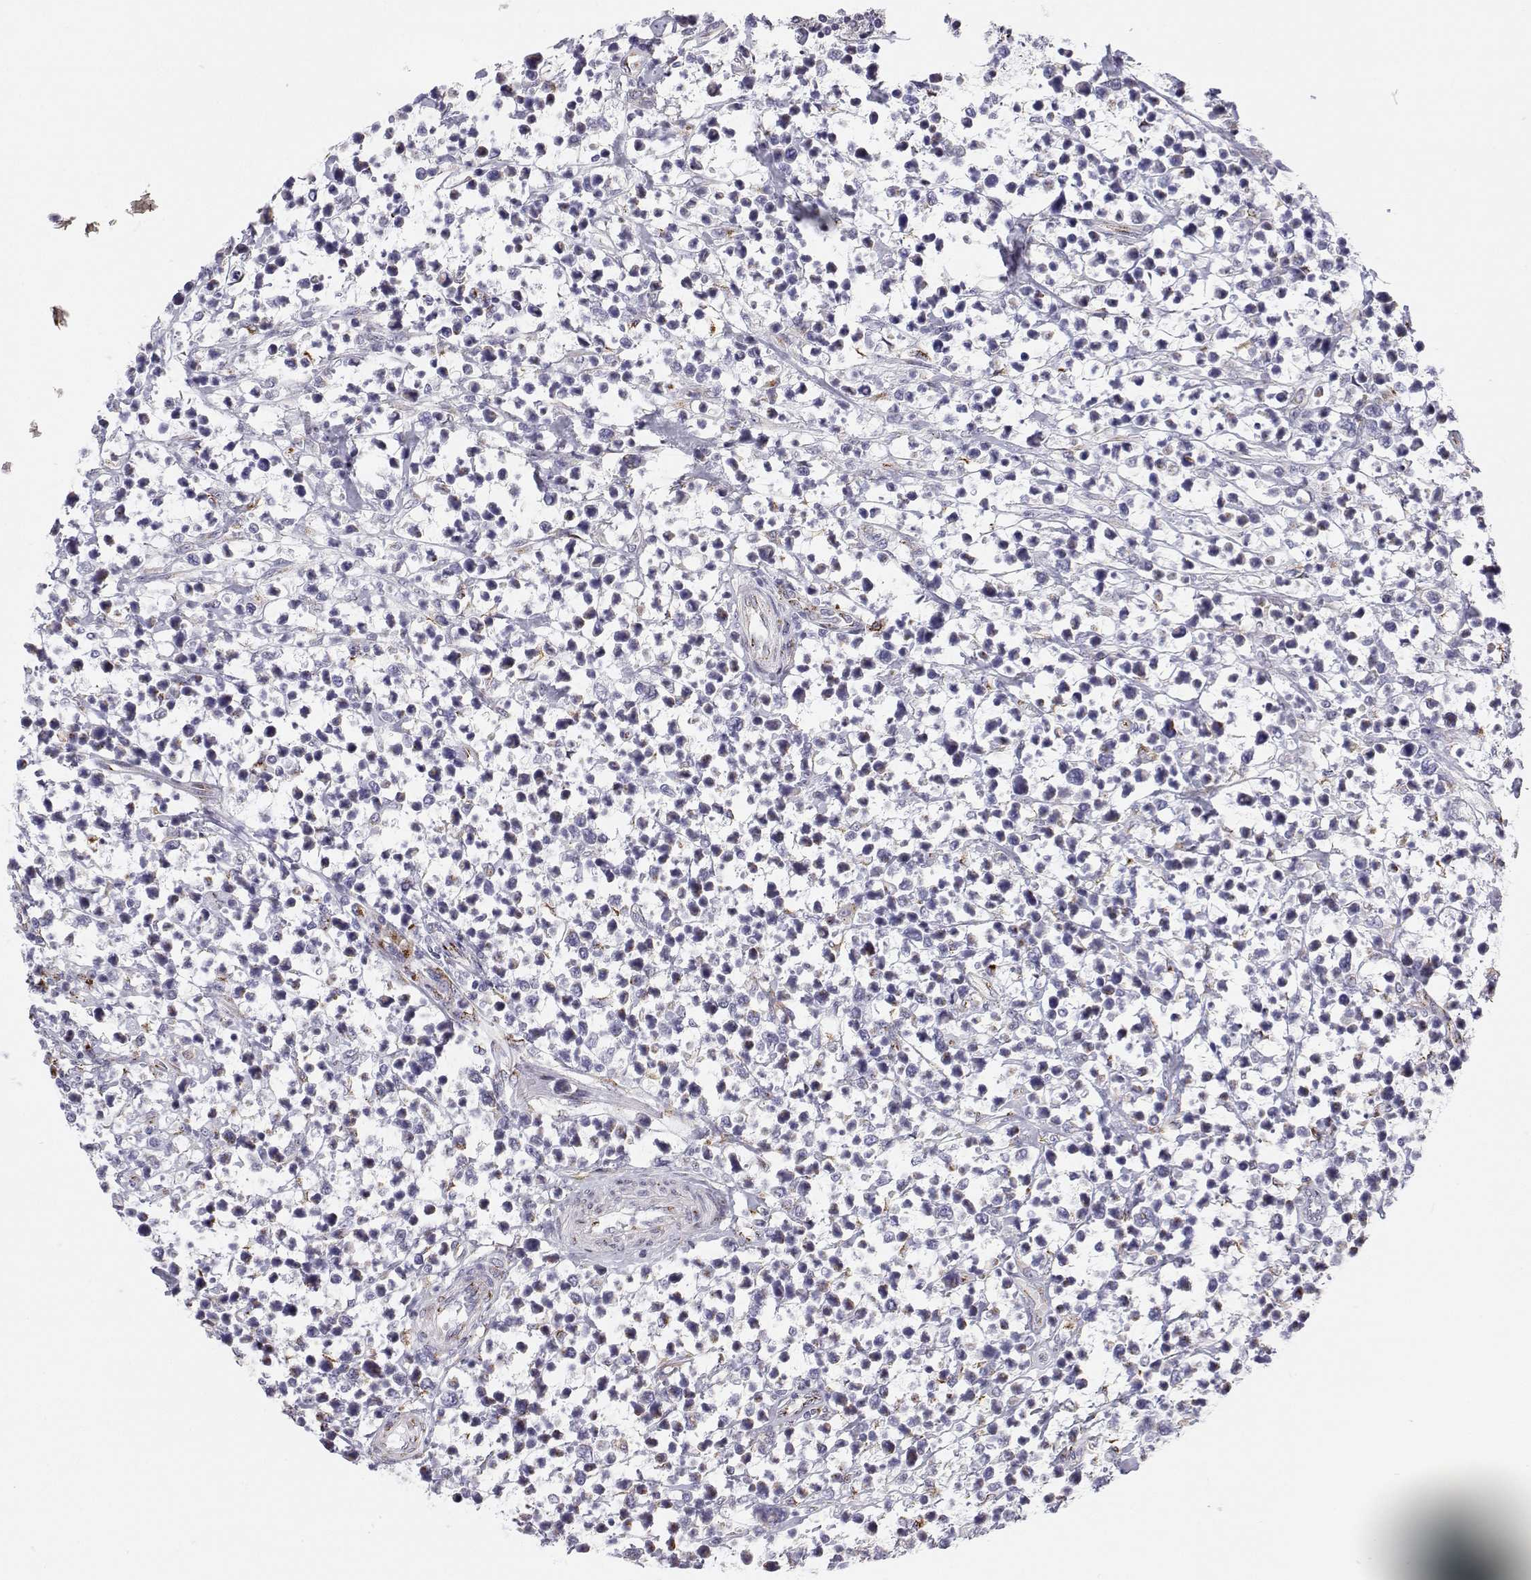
{"staining": {"intensity": "negative", "quantity": "none", "location": "none"}, "tissue": "lymphoma", "cell_type": "Tumor cells", "image_type": "cancer", "snomed": [{"axis": "morphology", "description": "Malignant lymphoma, non-Hodgkin's type, High grade"}, {"axis": "topography", "description": "Soft tissue"}], "caption": "This is an immunohistochemistry image of lymphoma. There is no expression in tumor cells.", "gene": "STARD13", "patient": {"sex": "female", "age": 56}}